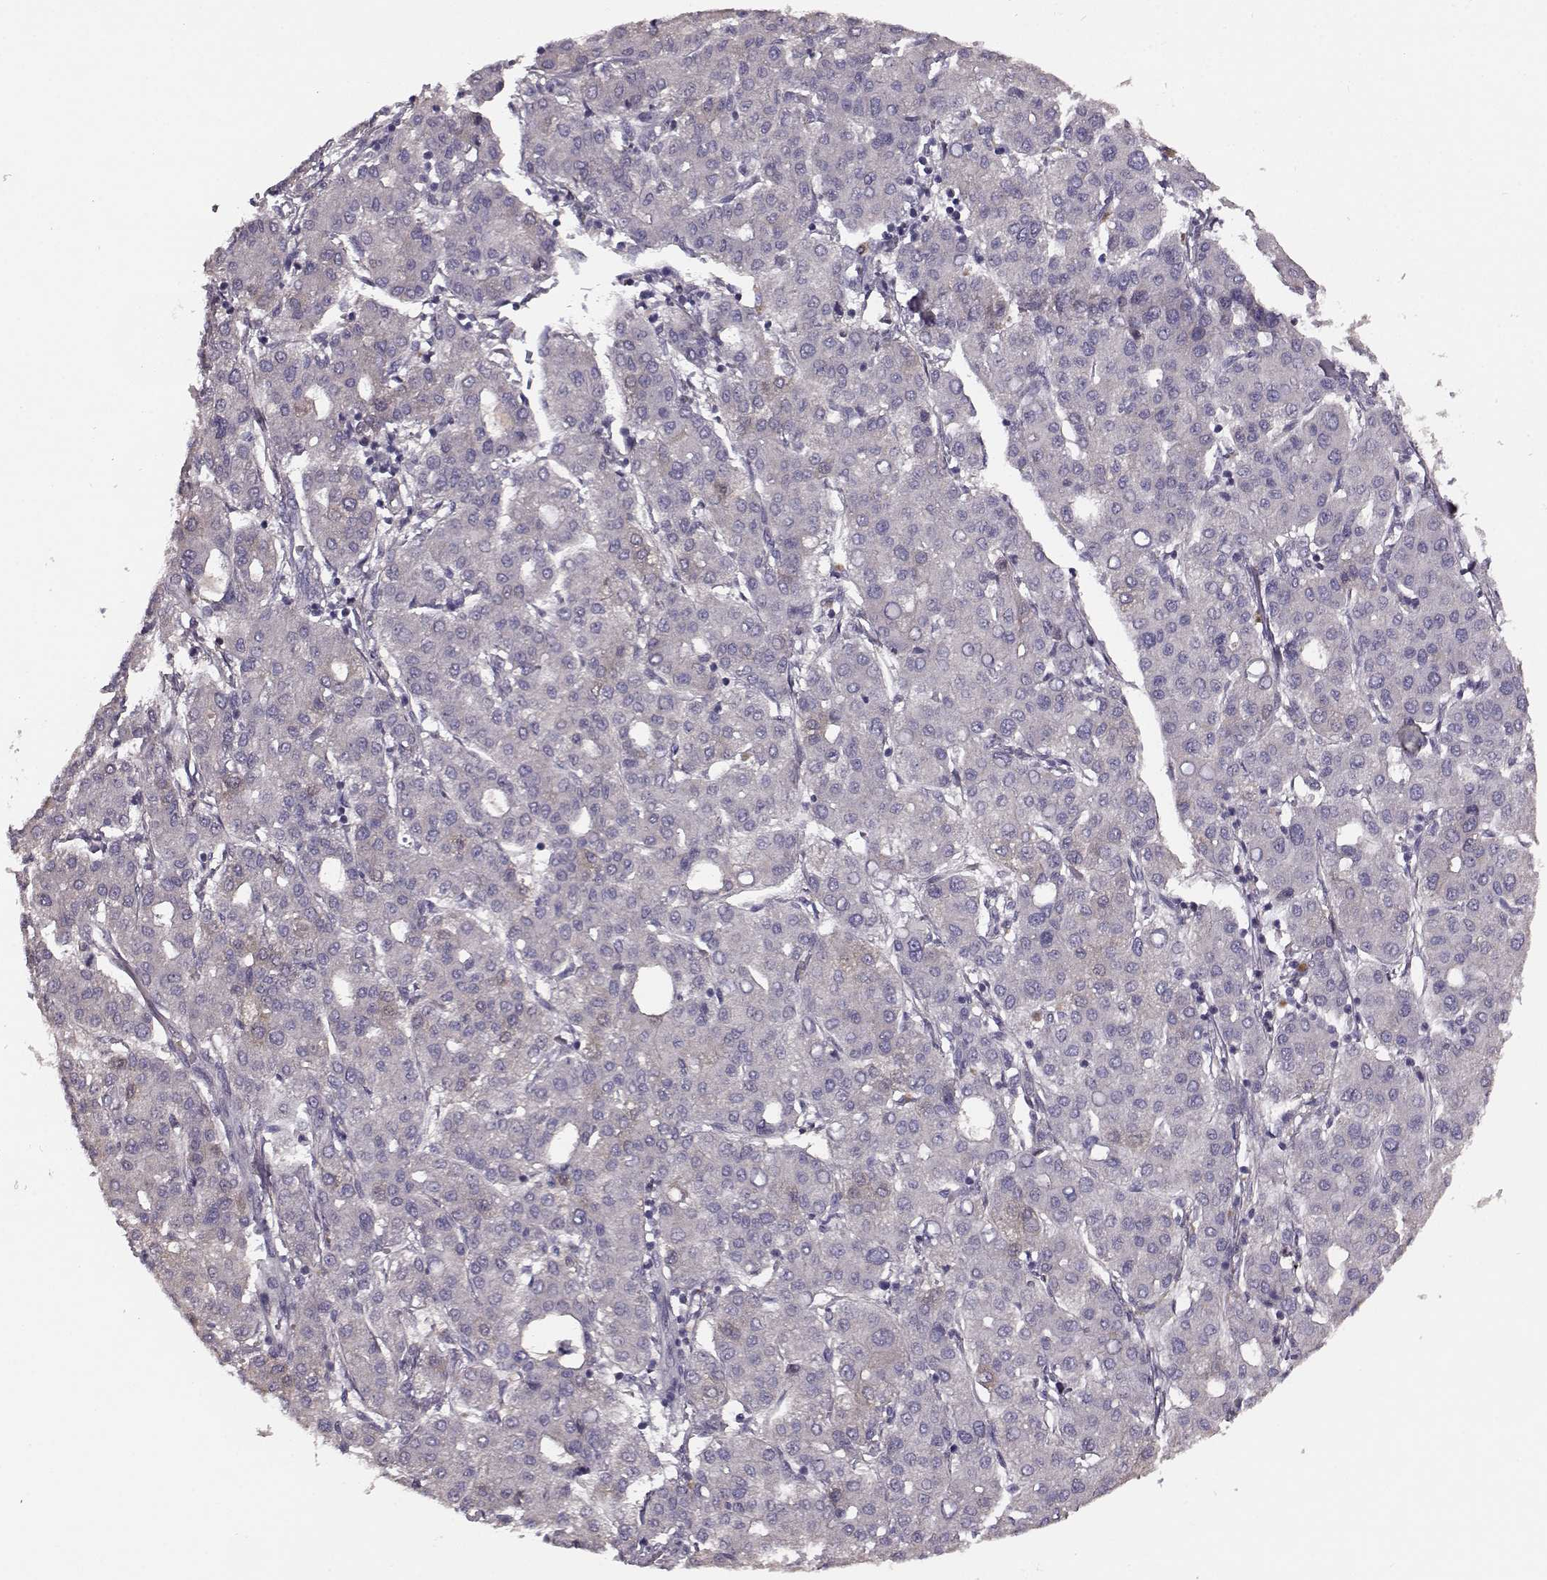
{"staining": {"intensity": "negative", "quantity": "none", "location": "none"}, "tissue": "liver cancer", "cell_type": "Tumor cells", "image_type": "cancer", "snomed": [{"axis": "morphology", "description": "Carcinoma, Hepatocellular, NOS"}, {"axis": "topography", "description": "Liver"}], "caption": "A high-resolution image shows IHC staining of liver cancer (hepatocellular carcinoma), which shows no significant expression in tumor cells. The staining was performed using DAB to visualize the protein expression in brown, while the nuclei were stained in blue with hematoxylin (Magnification: 20x).", "gene": "YJEFN3", "patient": {"sex": "male", "age": 65}}